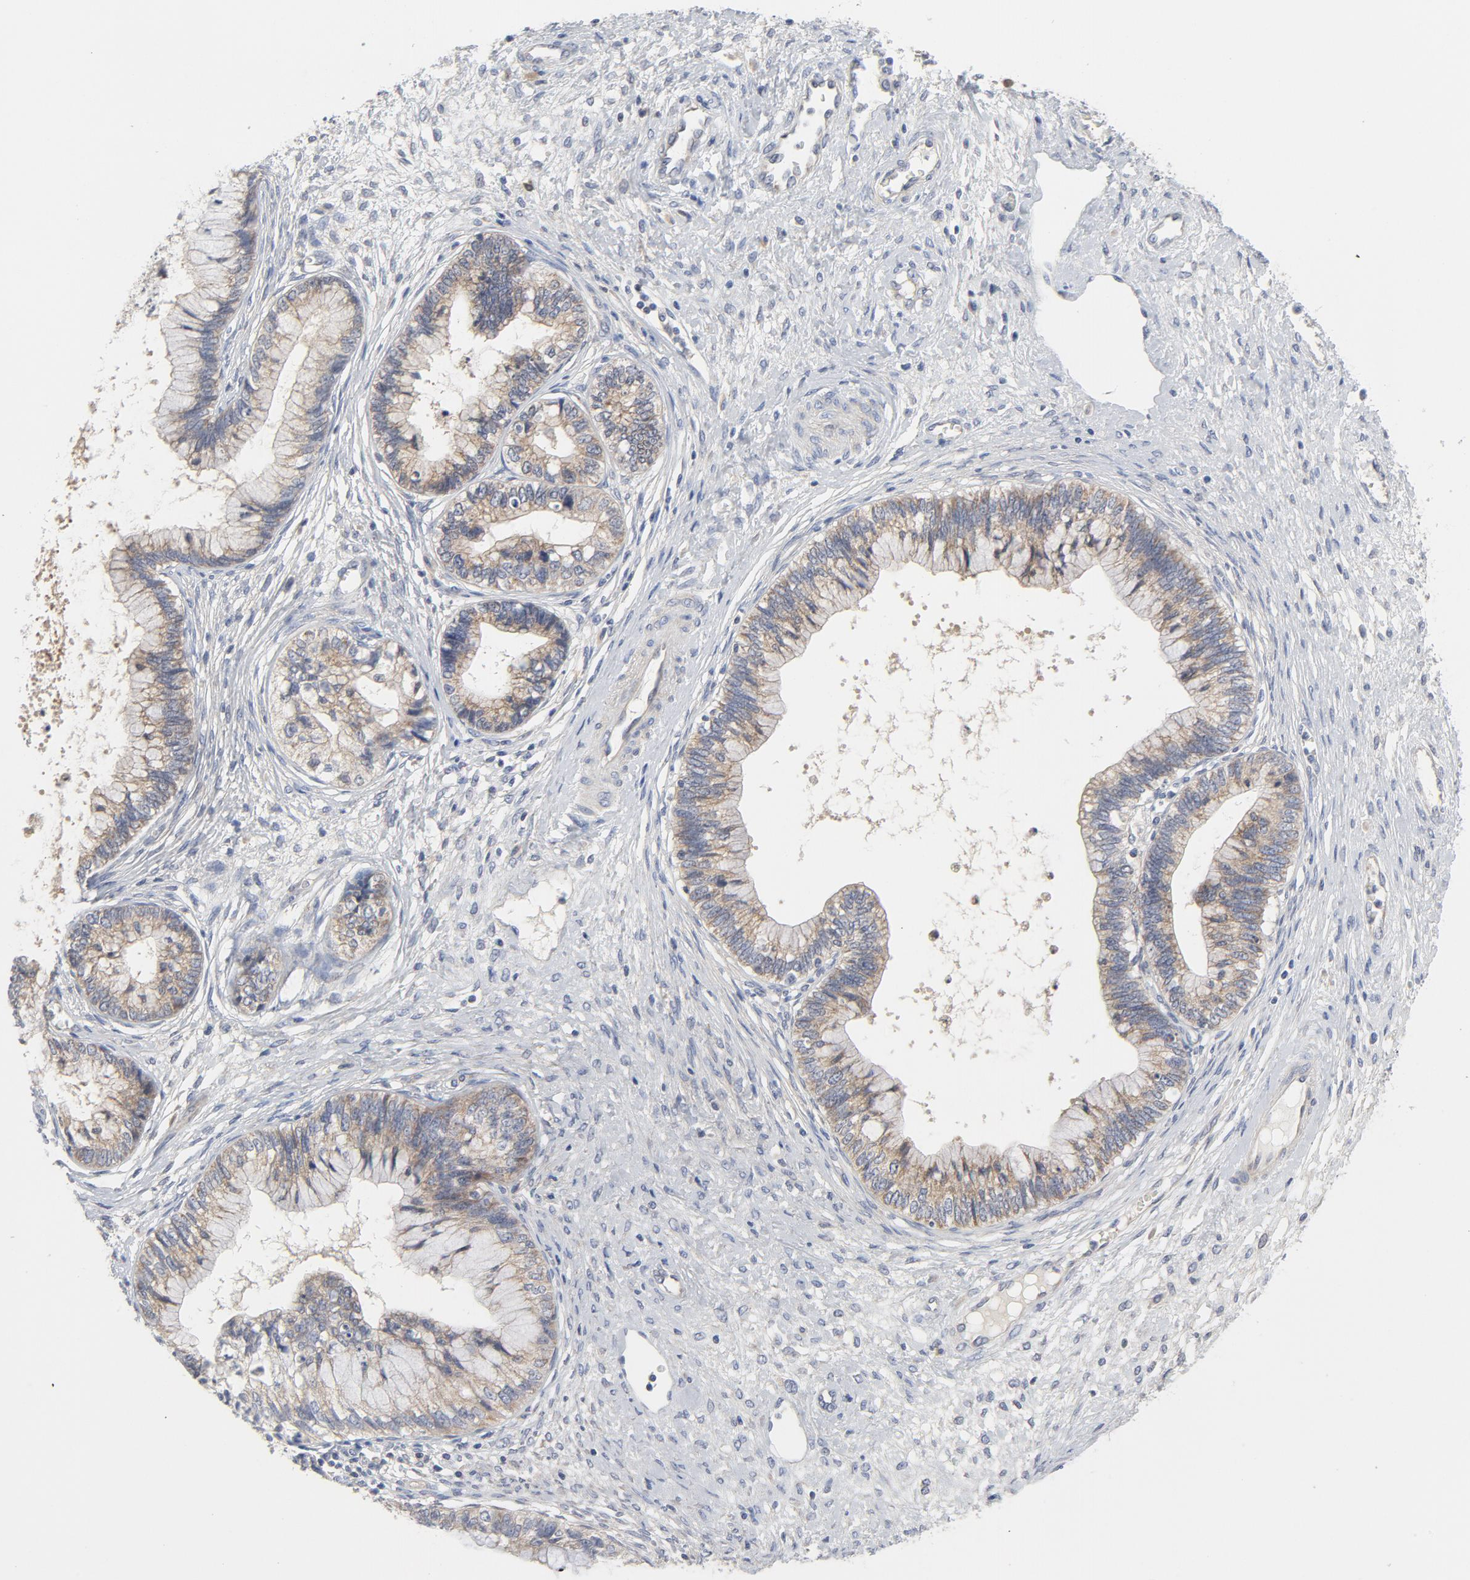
{"staining": {"intensity": "weak", "quantity": ">75%", "location": "cytoplasmic/membranous"}, "tissue": "cervical cancer", "cell_type": "Tumor cells", "image_type": "cancer", "snomed": [{"axis": "morphology", "description": "Adenocarcinoma, NOS"}, {"axis": "topography", "description": "Cervix"}], "caption": "Tumor cells reveal weak cytoplasmic/membranous staining in about >75% of cells in cervical cancer (adenocarcinoma). (brown staining indicates protein expression, while blue staining denotes nuclei).", "gene": "BAD", "patient": {"sex": "female", "age": 44}}